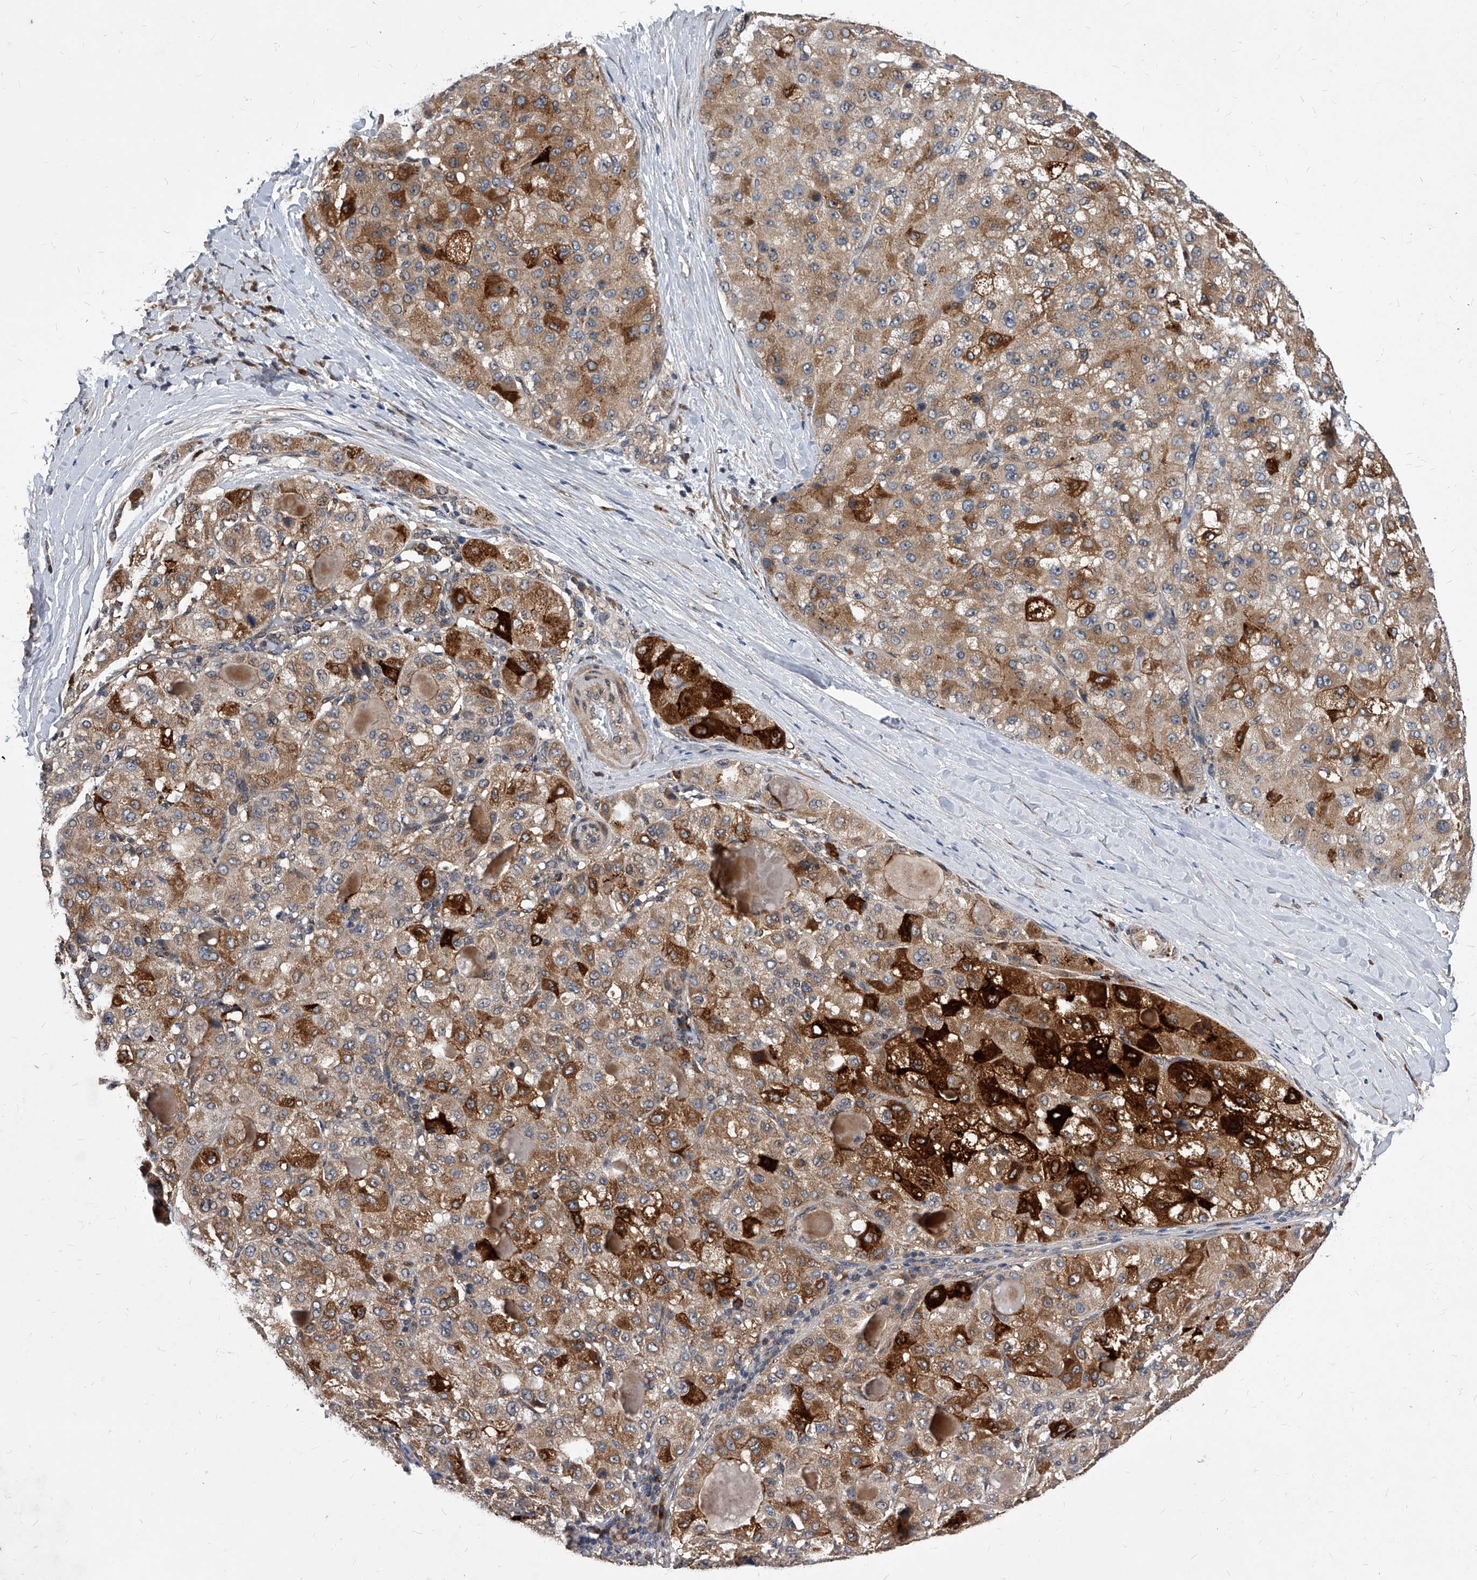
{"staining": {"intensity": "moderate", "quantity": ">75%", "location": "cytoplasmic/membranous"}, "tissue": "liver cancer", "cell_type": "Tumor cells", "image_type": "cancer", "snomed": [{"axis": "morphology", "description": "Carcinoma, Hepatocellular, NOS"}, {"axis": "topography", "description": "Liver"}], "caption": "DAB immunohistochemical staining of human hepatocellular carcinoma (liver) shows moderate cytoplasmic/membranous protein staining in about >75% of tumor cells. Using DAB (brown) and hematoxylin (blue) stains, captured at high magnification using brightfield microscopy.", "gene": "SOBP", "patient": {"sex": "male", "age": 80}}